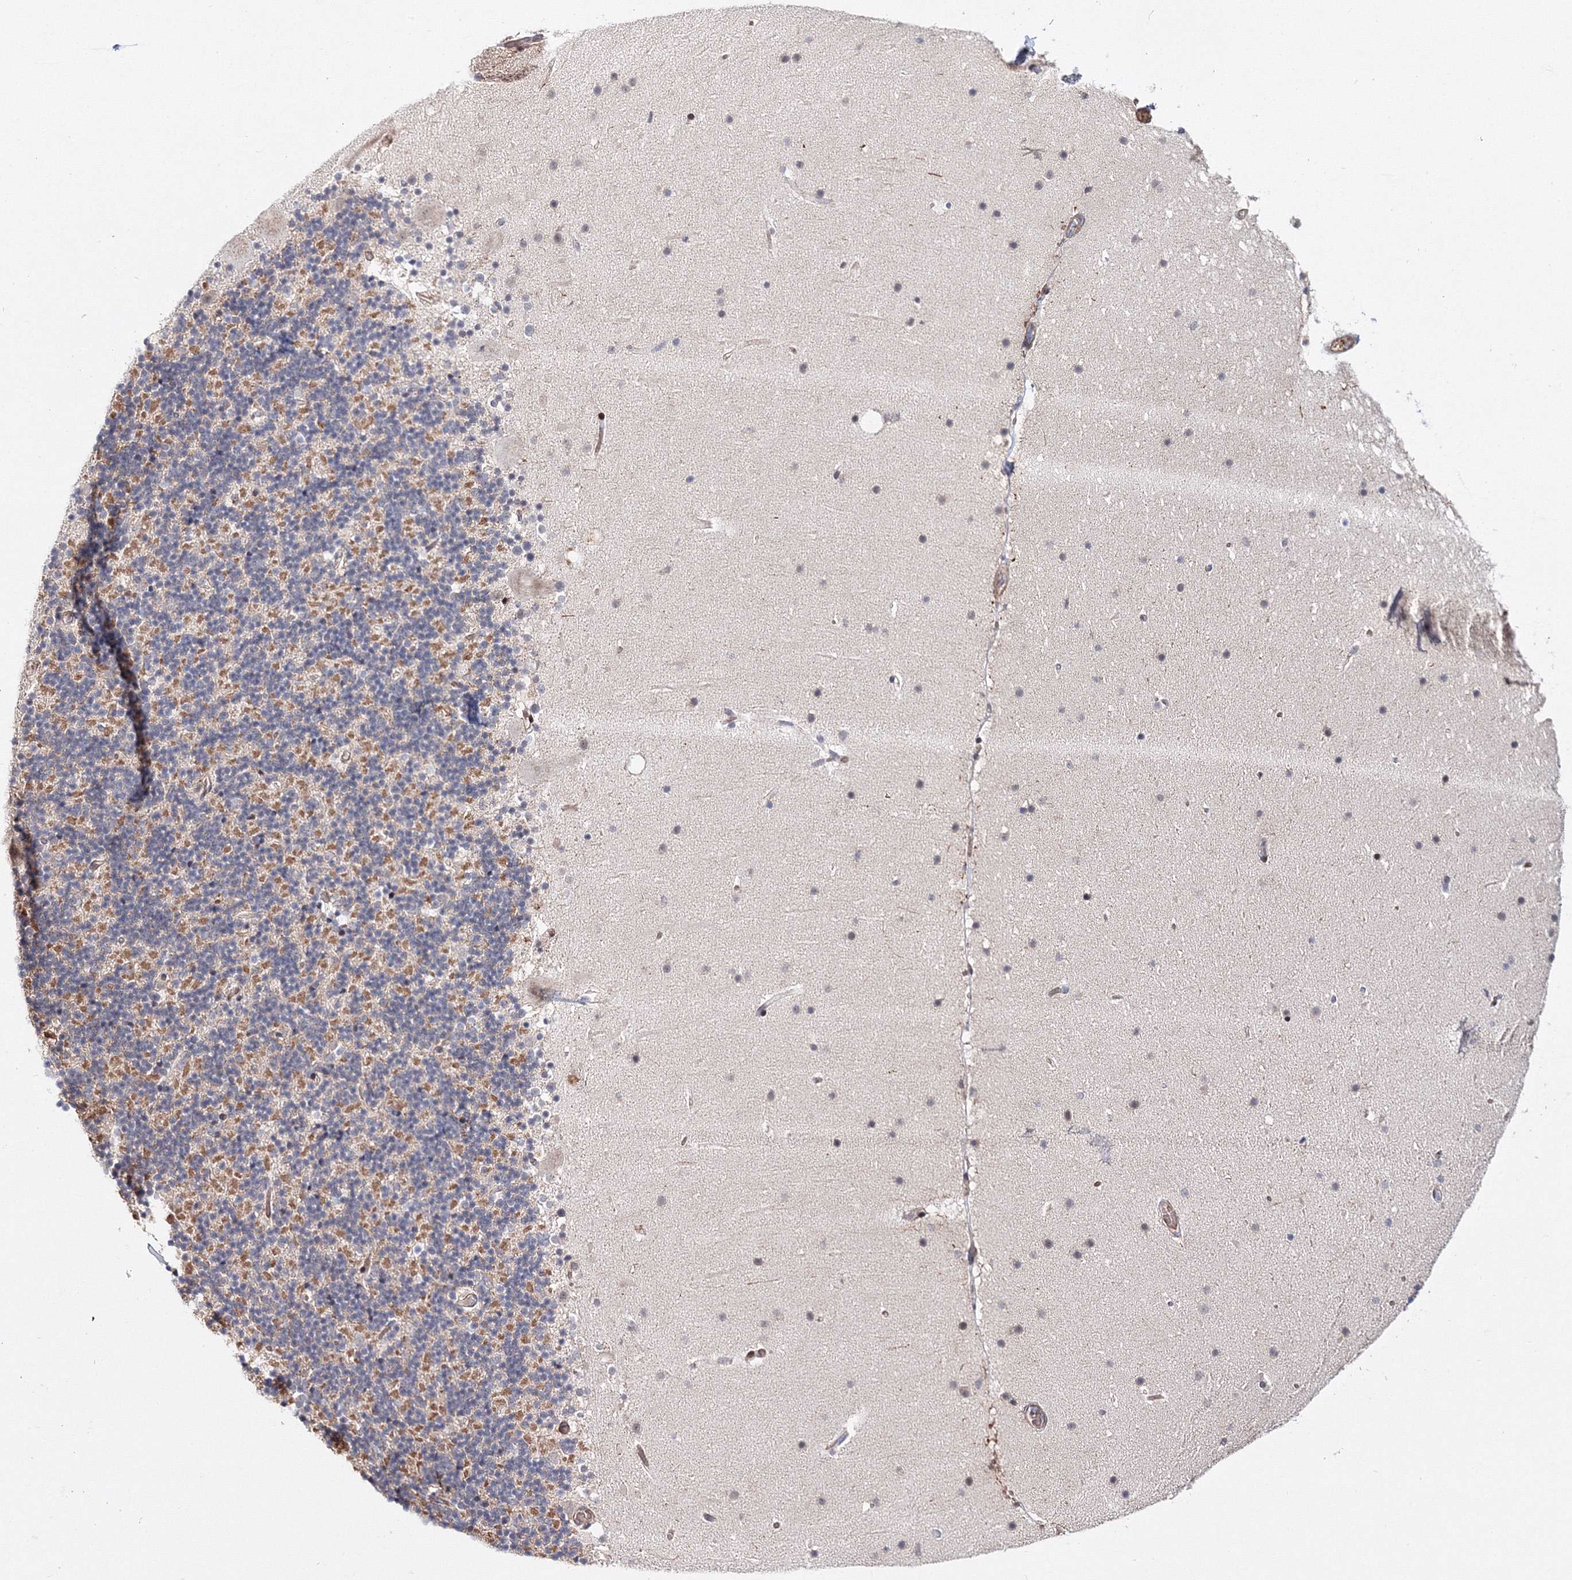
{"staining": {"intensity": "moderate", "quantity": "<25%", "location": "cytoplasmic/membranous"}, "tissue": "cerebellum", "cell_type": "Cells in granular layer", "image_type": "normal", "snomed": [{"axis": "morphology", "description": "Normal tissue, NOS"}, {"axis": "topography", "description": "Cerebellum"}], "caption": "Moderate cytoplasmic/membranous expression is appreciated in about <25% of cells in granular layer in normal cerebellum.", "gene": "C11orf52", "patient": {"sex": "male", "age": 57}}